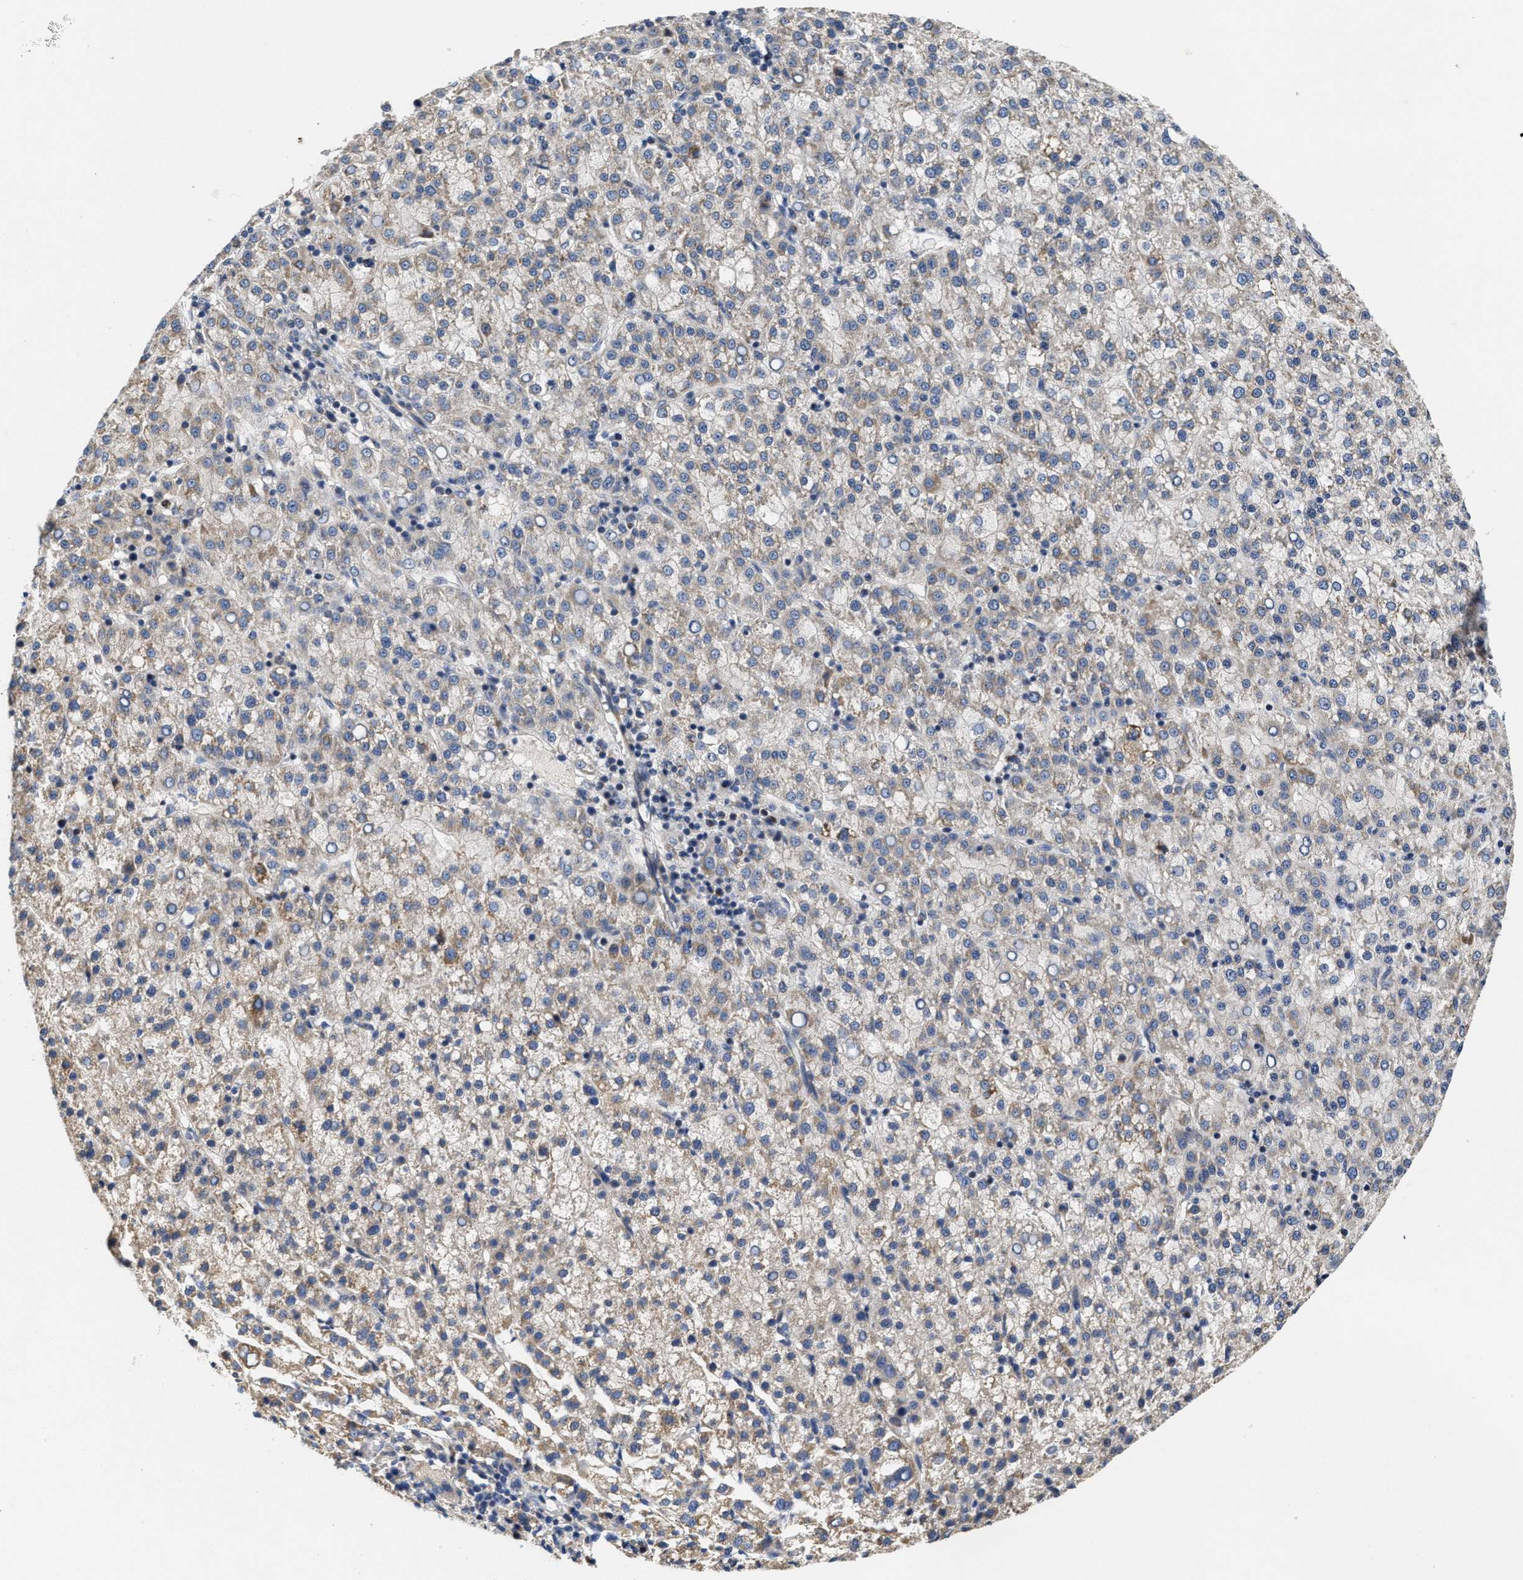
{"staining": {"intensity": "weak", "quantity": "<25%", "location": "cytoplasmic/membranous"}, "tissue": "liver cancer", "cell_type": "Tumor cells", "image_type": "cancer", "snomed": [{"axis": "morphology", "description": "Carcinoma, Hepatocellular, NOS"}, {"axis": "topography", "description": "Liver"}], "caption": "An IHC micrograph of liver cancer (hepatocellular carcinoma) is shown. There is no staining in tumor cells of liver cancer (hepatocellular carcinoma).", "gene": "SCYL2", "patient": {"sex": "female", "age": 58}}